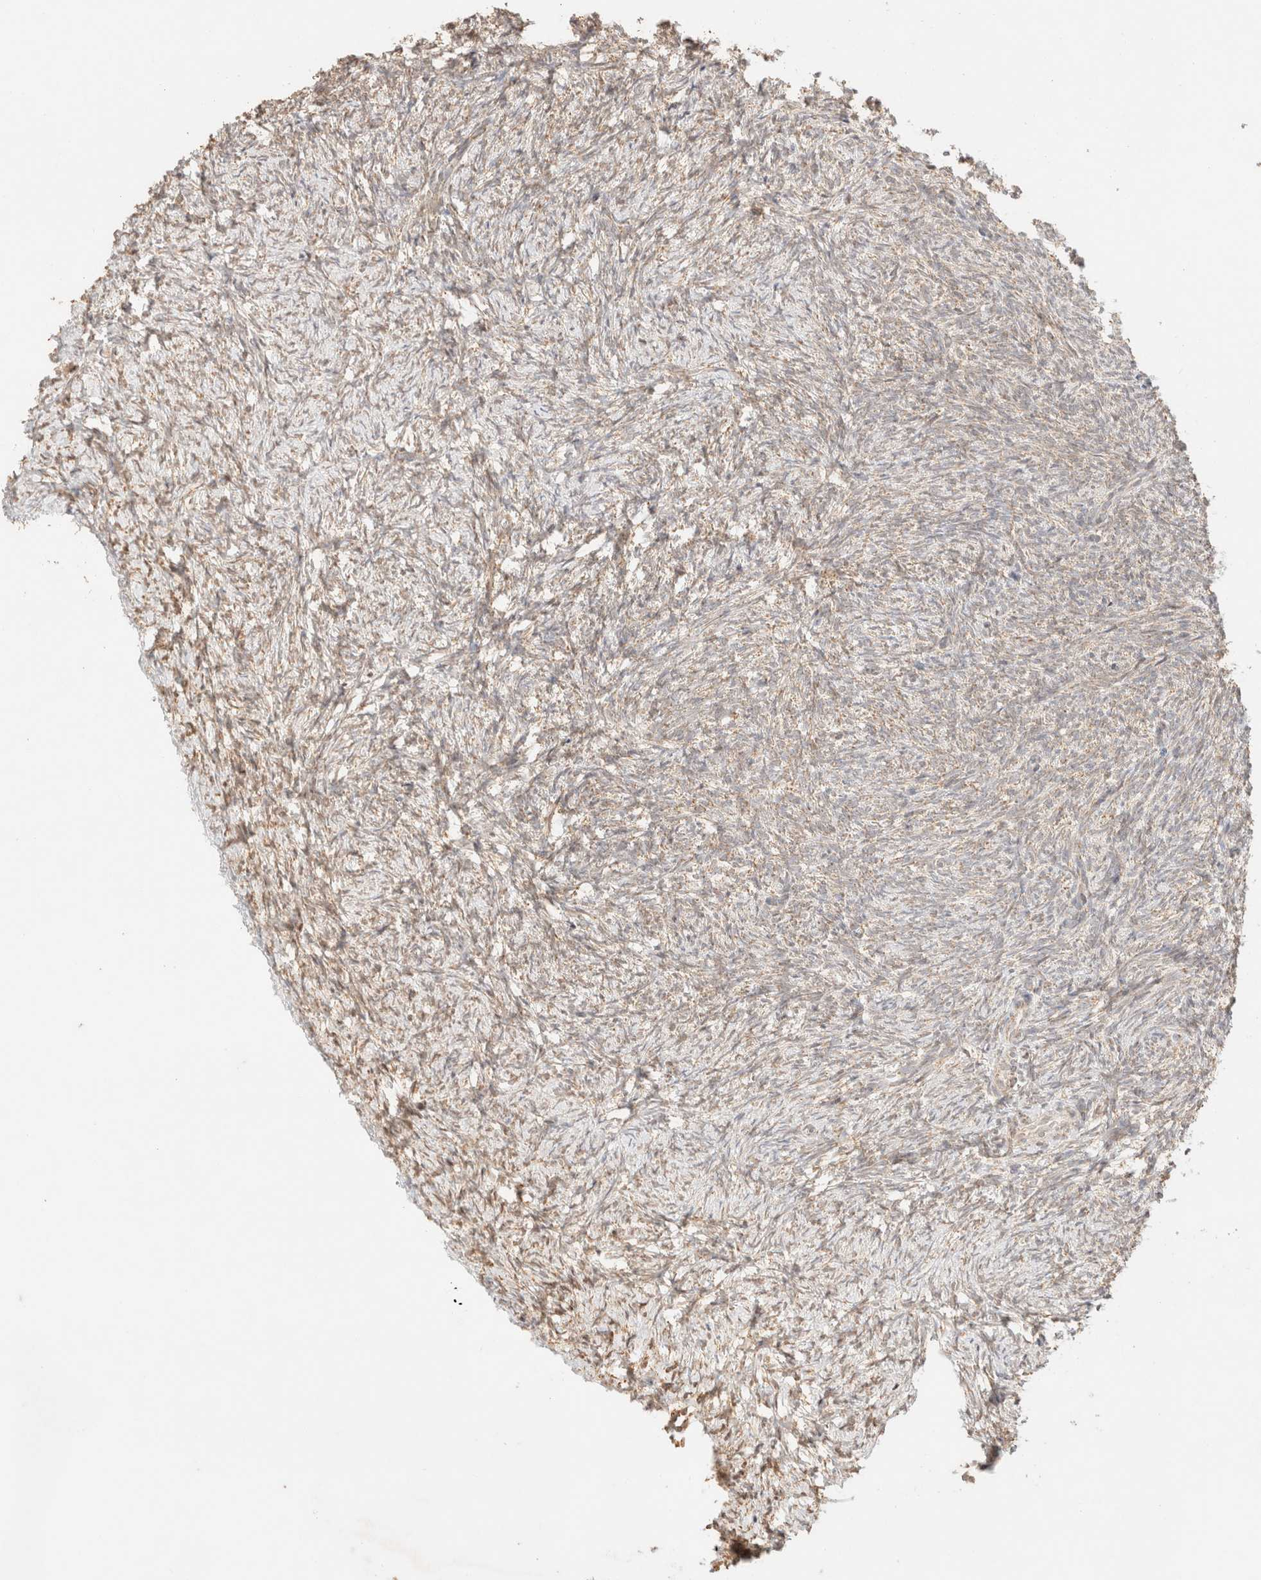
{"staining": {"intensity": "moderate", "quantity": ">75%", "location": "cytoplasmic/membranous"}, "tissue": "ovary", "cell_type": "Follicle cells", "image_type": "normal", "snomed": [{"axis": "morphology", "description": "Normal tissue, NOS"}, {"axis": "topography", "description": "Ovary"}], "caption": "Human ovary stained for a protein (brown) displays moderate cytoplasmic/membranous positive positivity in approximately >75% of follicle cells.", "gene": "TACO1", "patient": {"sex": "female", "age": 41}}